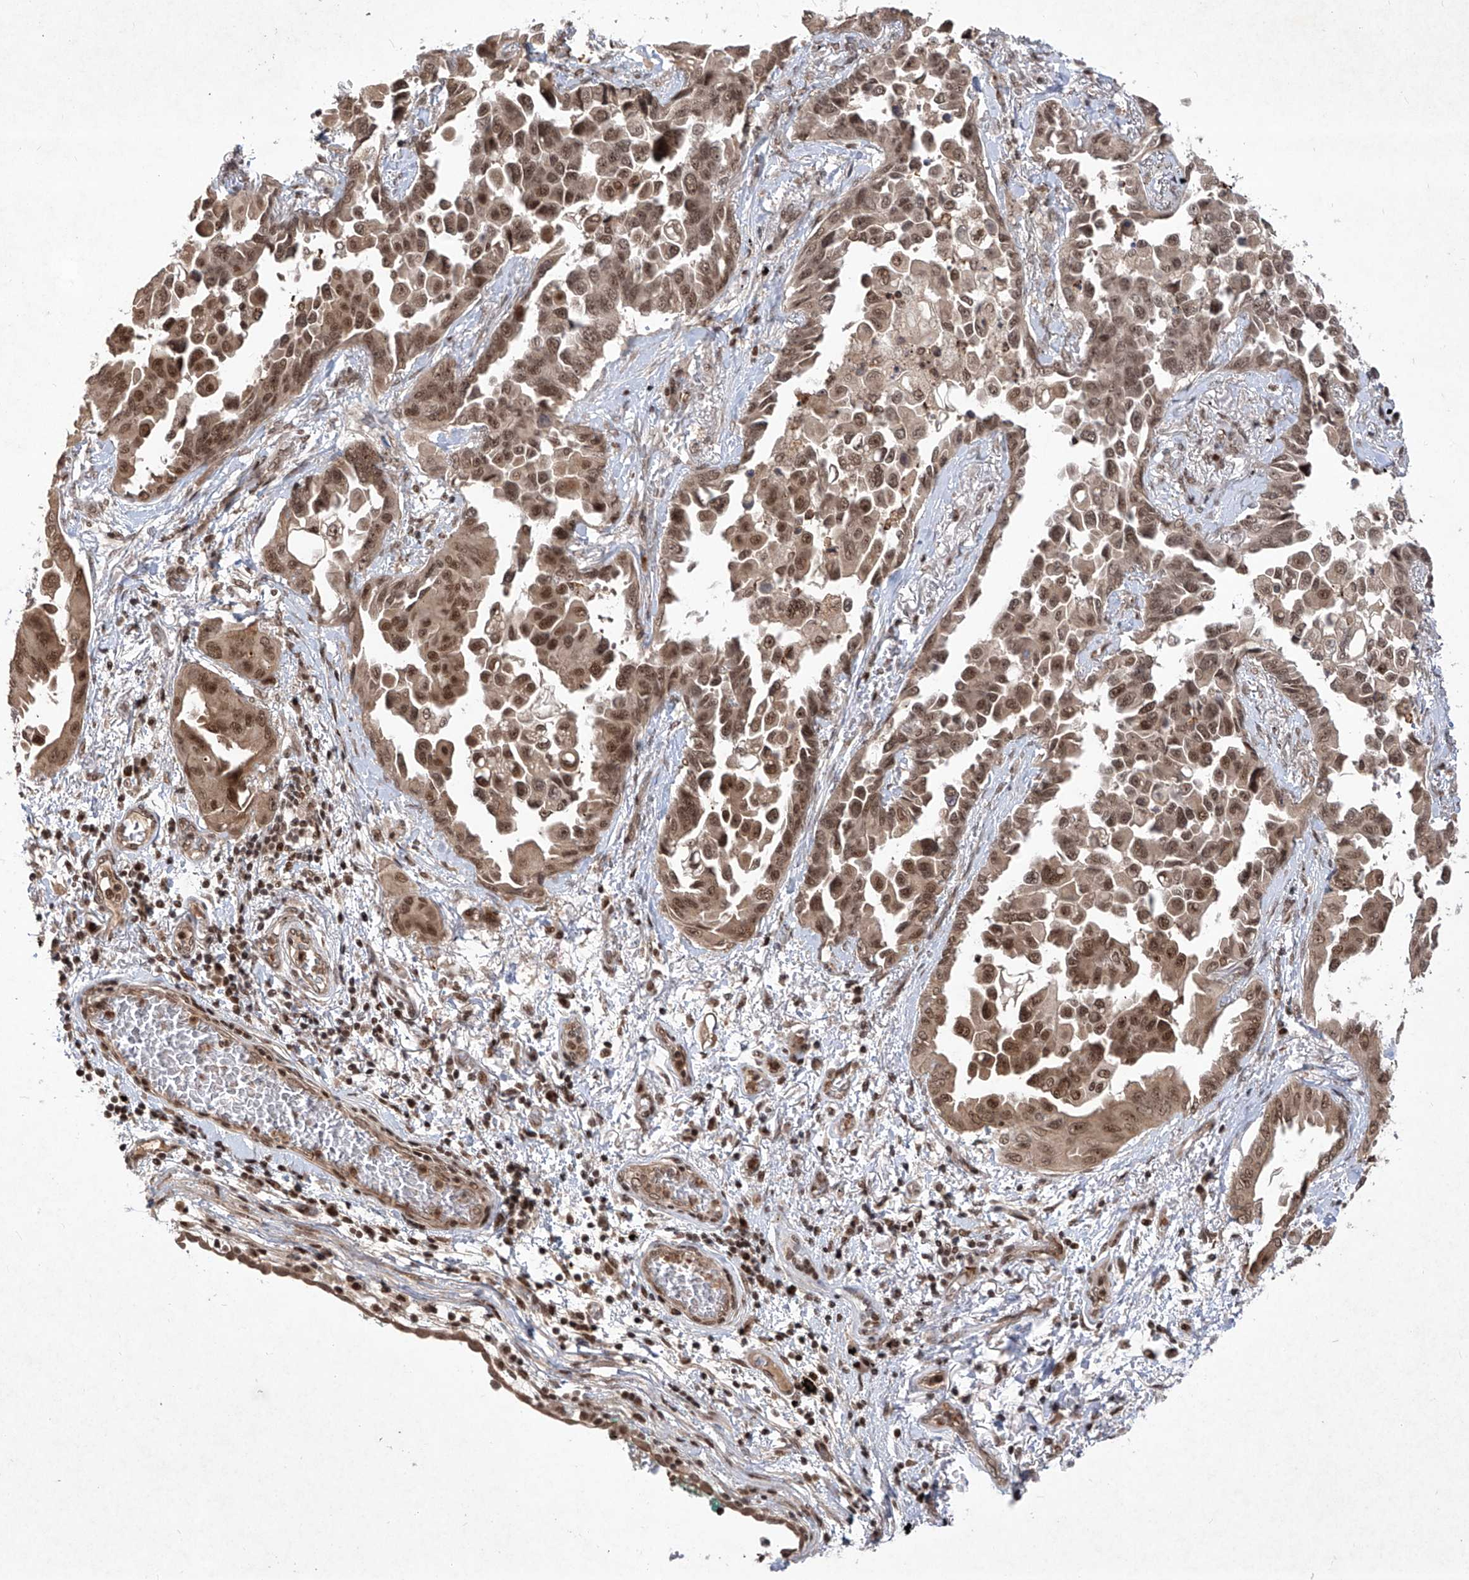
{"staining": {"intensity": "moderate", "quantity": ">75%", "location": "cytoplasmic/membranous,nuclear"}, "tissue": "lung cancer", "cell_type": "Tumor cells", "image_type": "cancer", "snomed": [{"axis": "morphology", "description": "Adenocarcinoma, NOS"}, {"axis": "topography", "description": "Lung"}], "caption": "About >75% of tumor cells in lung cancer (adenocarcinoma) exhibit moderate cytoplasmic/membranous and nuclear protein expression as visualized by brown immunohistochemical staining.", "gene": "IRF2", "patient": {"sex": "female", "age": 67}}